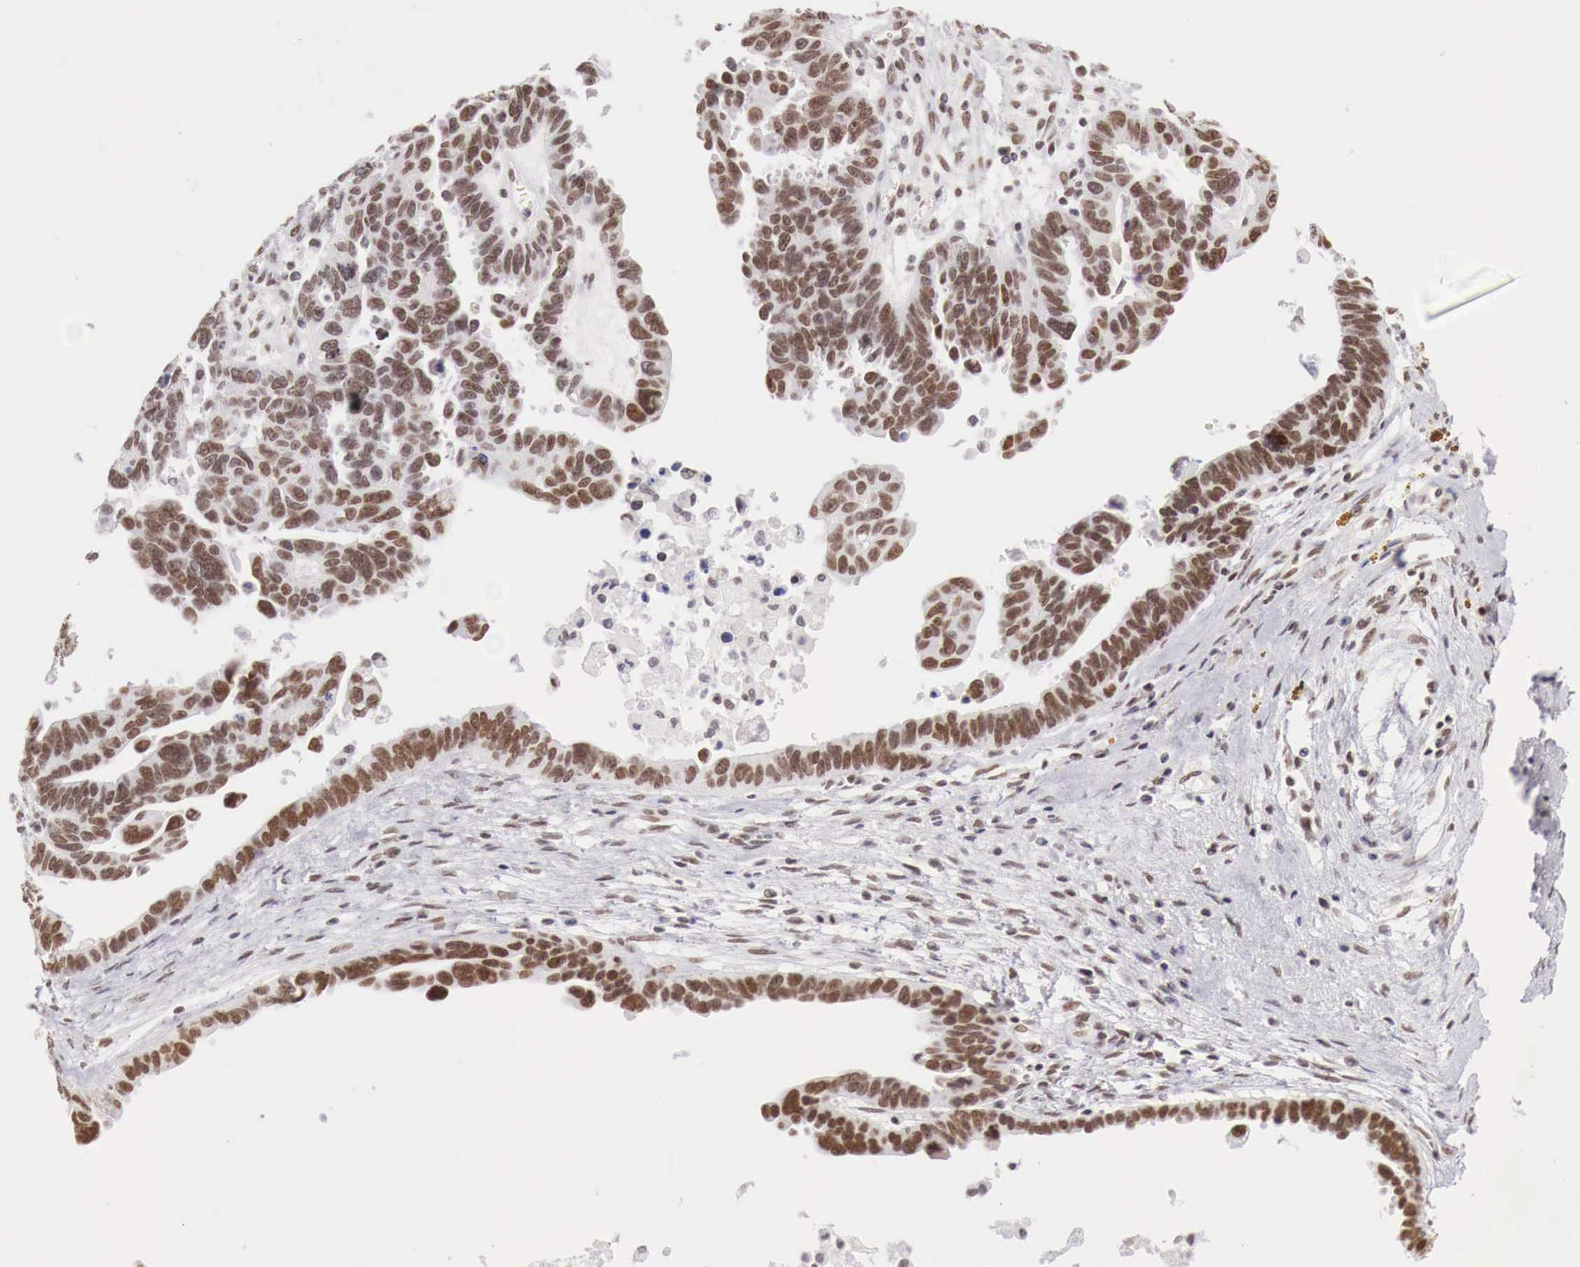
{"staining": {"intensity": "moderate", "quantity": ">75%", "location": "nuclear"}, "tissue": "ovarian cancer", "cell_type": "Tumor cells", "image_type": "cancer", "snomed": [{"axis": "morphology", "description": "Carcinoma, endometroid"}, {"axis": "morphology", "description": "Cystadenocarcinoma, serous, NOS"}, {"axis": "topography", "description": "Ovary"}], "caption": "IHC staining of ovarian cancer, which demonstrates medium levels of moderate nuclear expression in about >75% of tumor cells indicating moderate nuclear protein positivity. The staining was performed using DAB (brown) for protein detection and nuclei were counterstained in hematoxylin (blue).", "gene": "PHF14", "patient": {"sex": "female", "age": 45}}